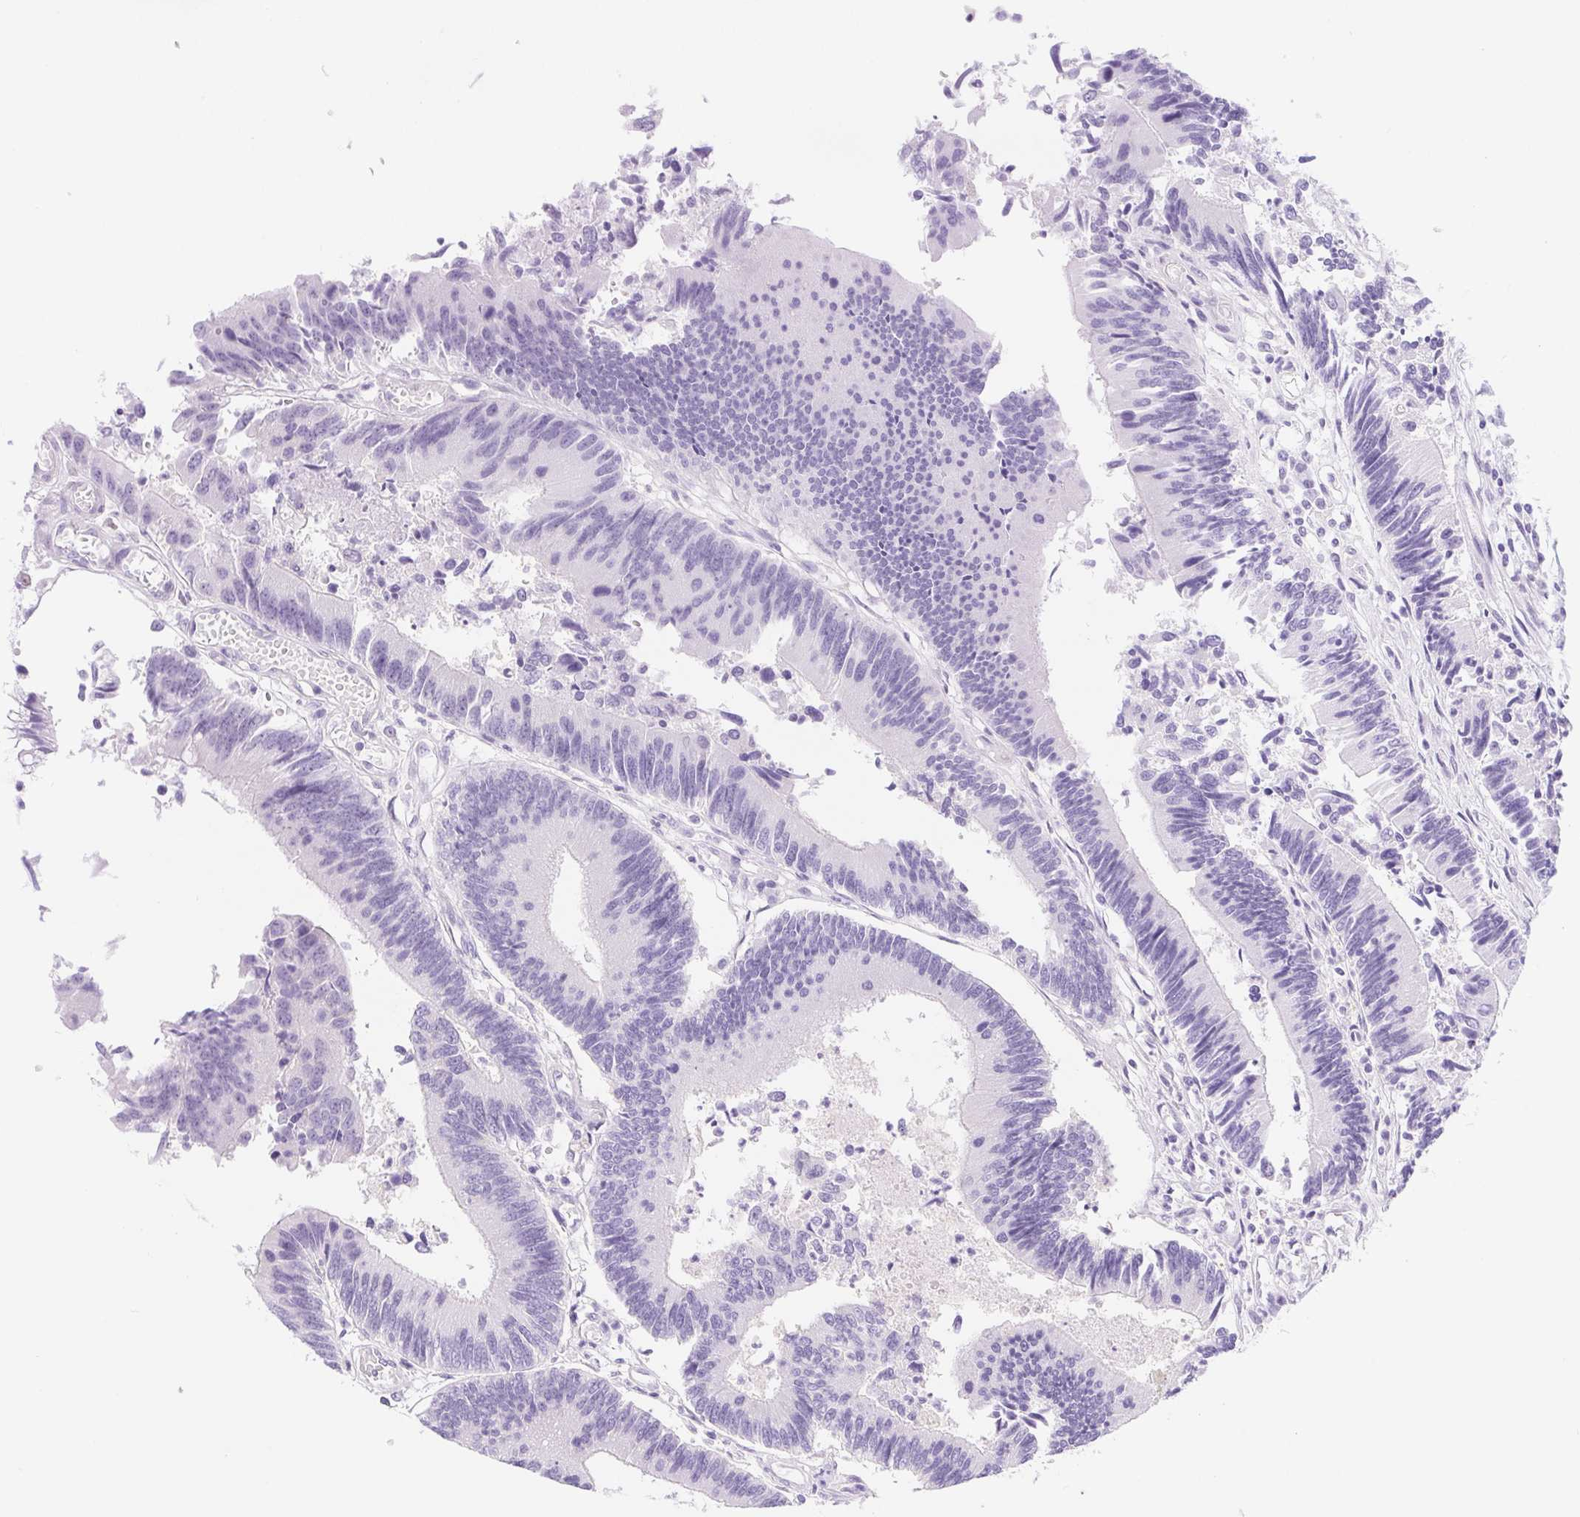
{"staining": {"intensity": "negative", "quantity": "none", "location": "none"}, "tissue": "colorectal cancer", "cell_type": "Tumor cells", "image_type": "cancer", "snomed": [{"axis": "morphology", "description": "Adenocarcinoma, NOS"}, {"axis": "topography", "description": "Colon"}], "caption": "Tumor cells show no significant protein positivity in colorectal adenocarcinoma.", "gene": "DYNC2LI1", "patient": {"sex": "female", "age": 67}}